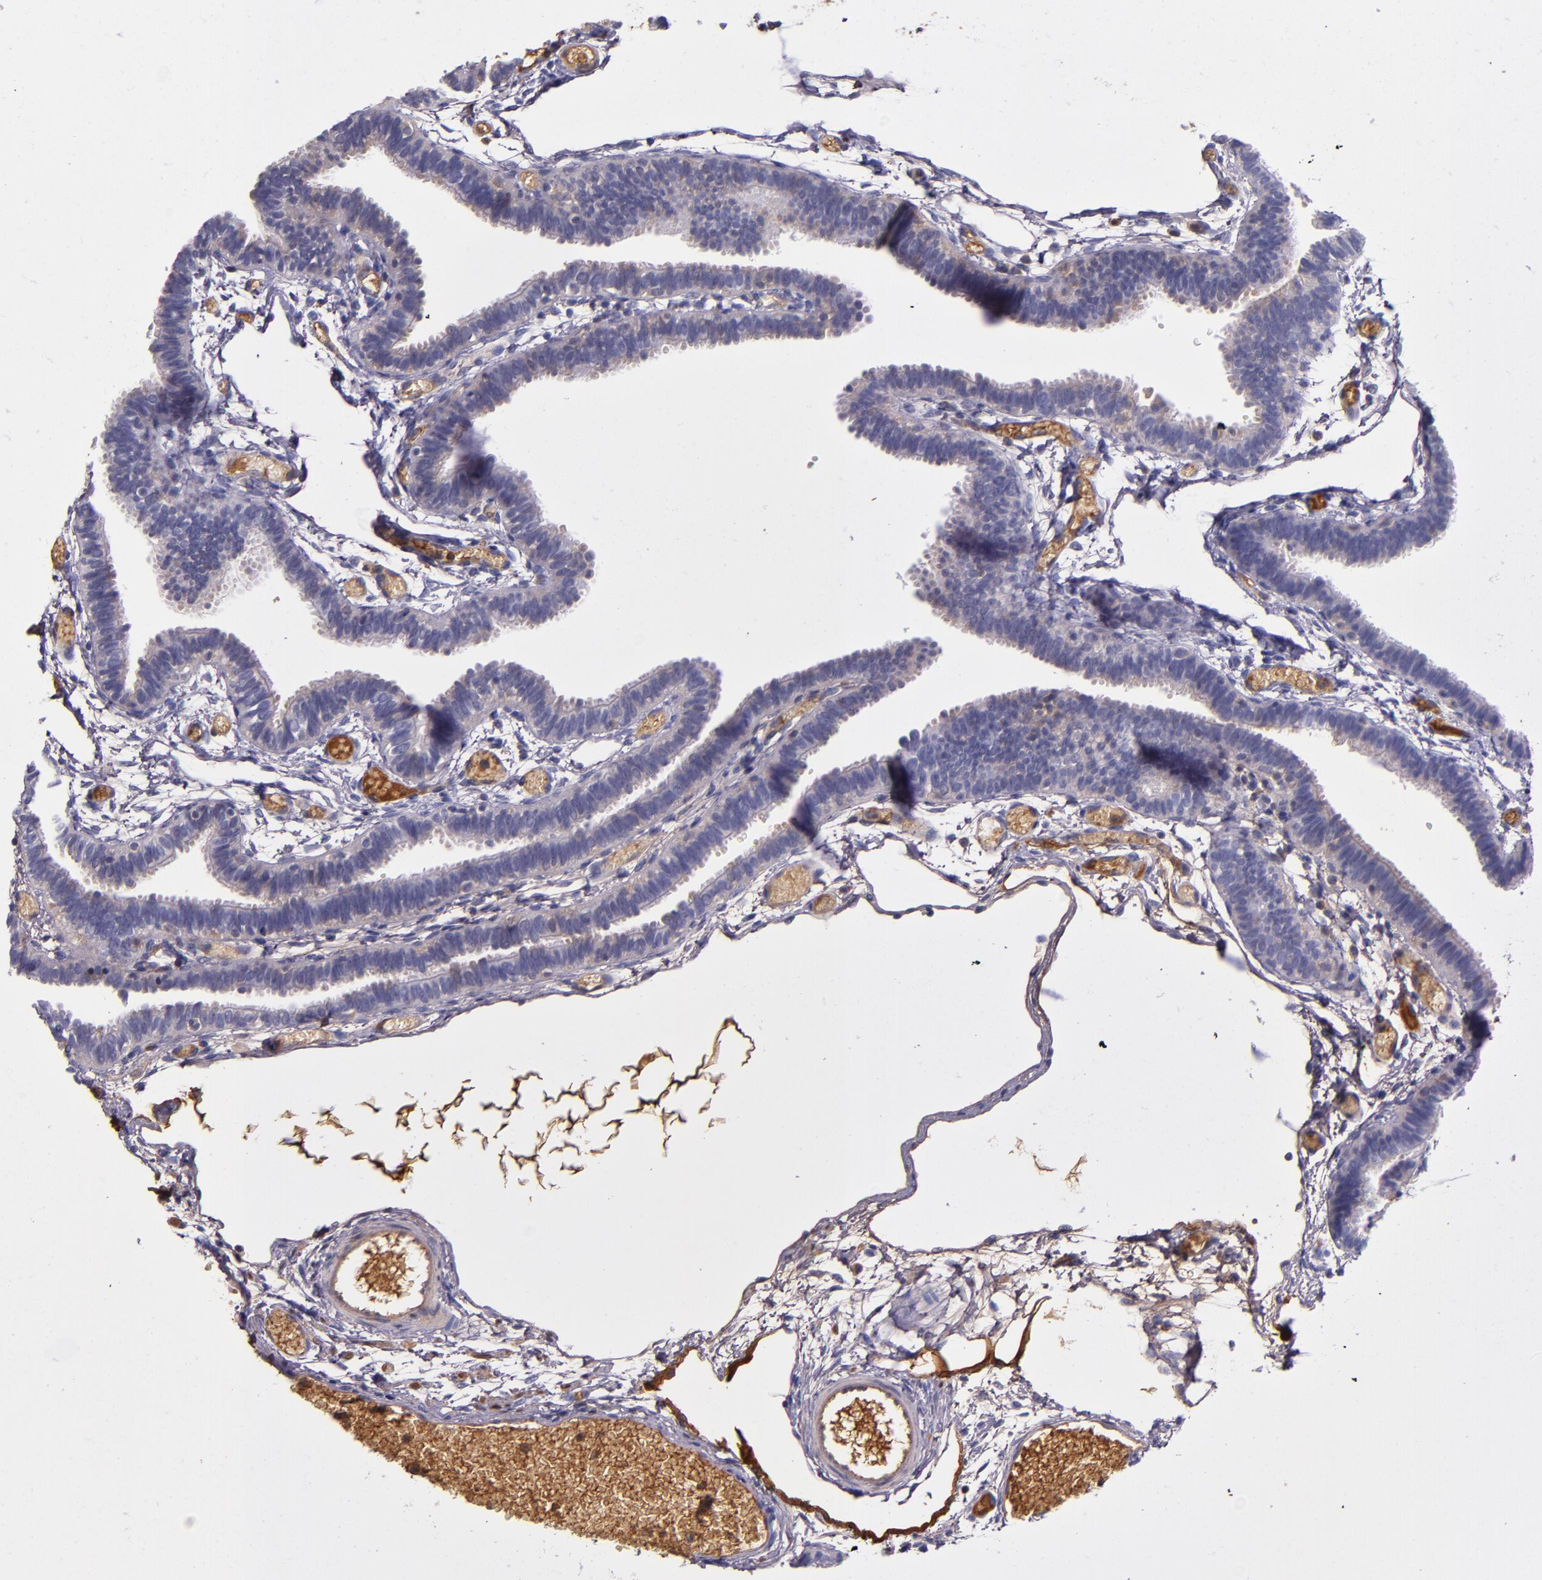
{"staining": {"intensity": "negative", "quantity": "none", "location": "none"}, "tissue": "fallopian tube", "cell_type": "Glandular cells", "image_type": "normal", "snomed": [{"axis": "morphology", "description": "Normal tissue, NOS"}, {"axis": "topography", "description": "Fallopian tube"}], "caption": "The micrograph reveals no significant expression in glandular cells of fallopian tube.", "gene": "CLEC3B", "patient": {"sex": "female", "age": 29}}